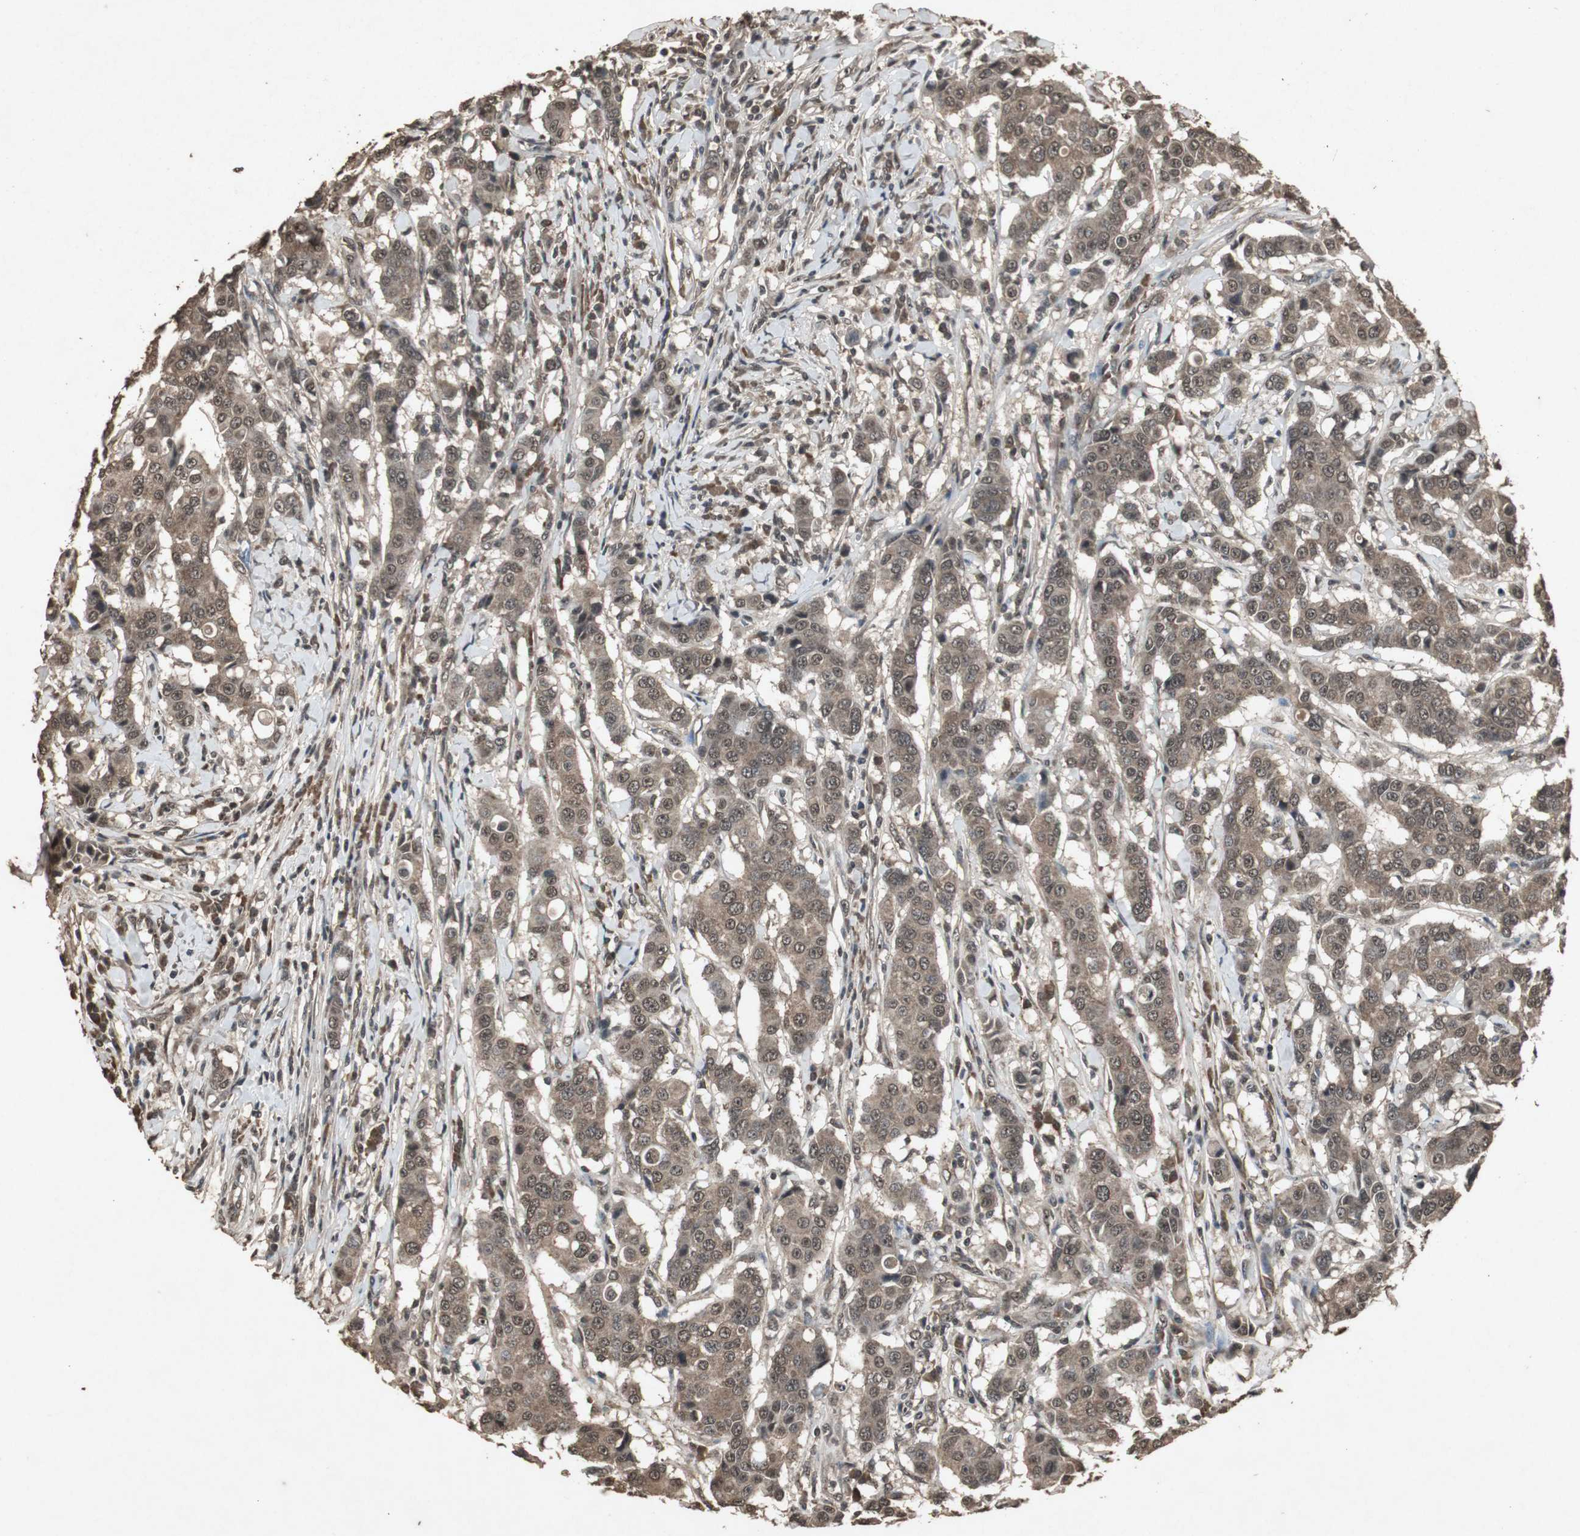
{"staining": {"intensity": "moderate", "quantity": ">75%", "location": "cytoplasmic/membranous,nuclear"}, "tissue": "breast cancer", "cell_type": "Tumor cells", "image_type": "cancer", "snomed": [{"axis": "morphology", "description": "Duct carcinoma"}, {"axis": "topography", "description": "Breast"}], "caption": "Breast infiltrating ductal carcinoma stained for a protein (brown) demonstrates moderate cytoplasmic/membranous and nuclear positive expression in approximately >75% of tumor cells.", "gene": "EMX1", "patient": {"sex": "female", "age": 27}}